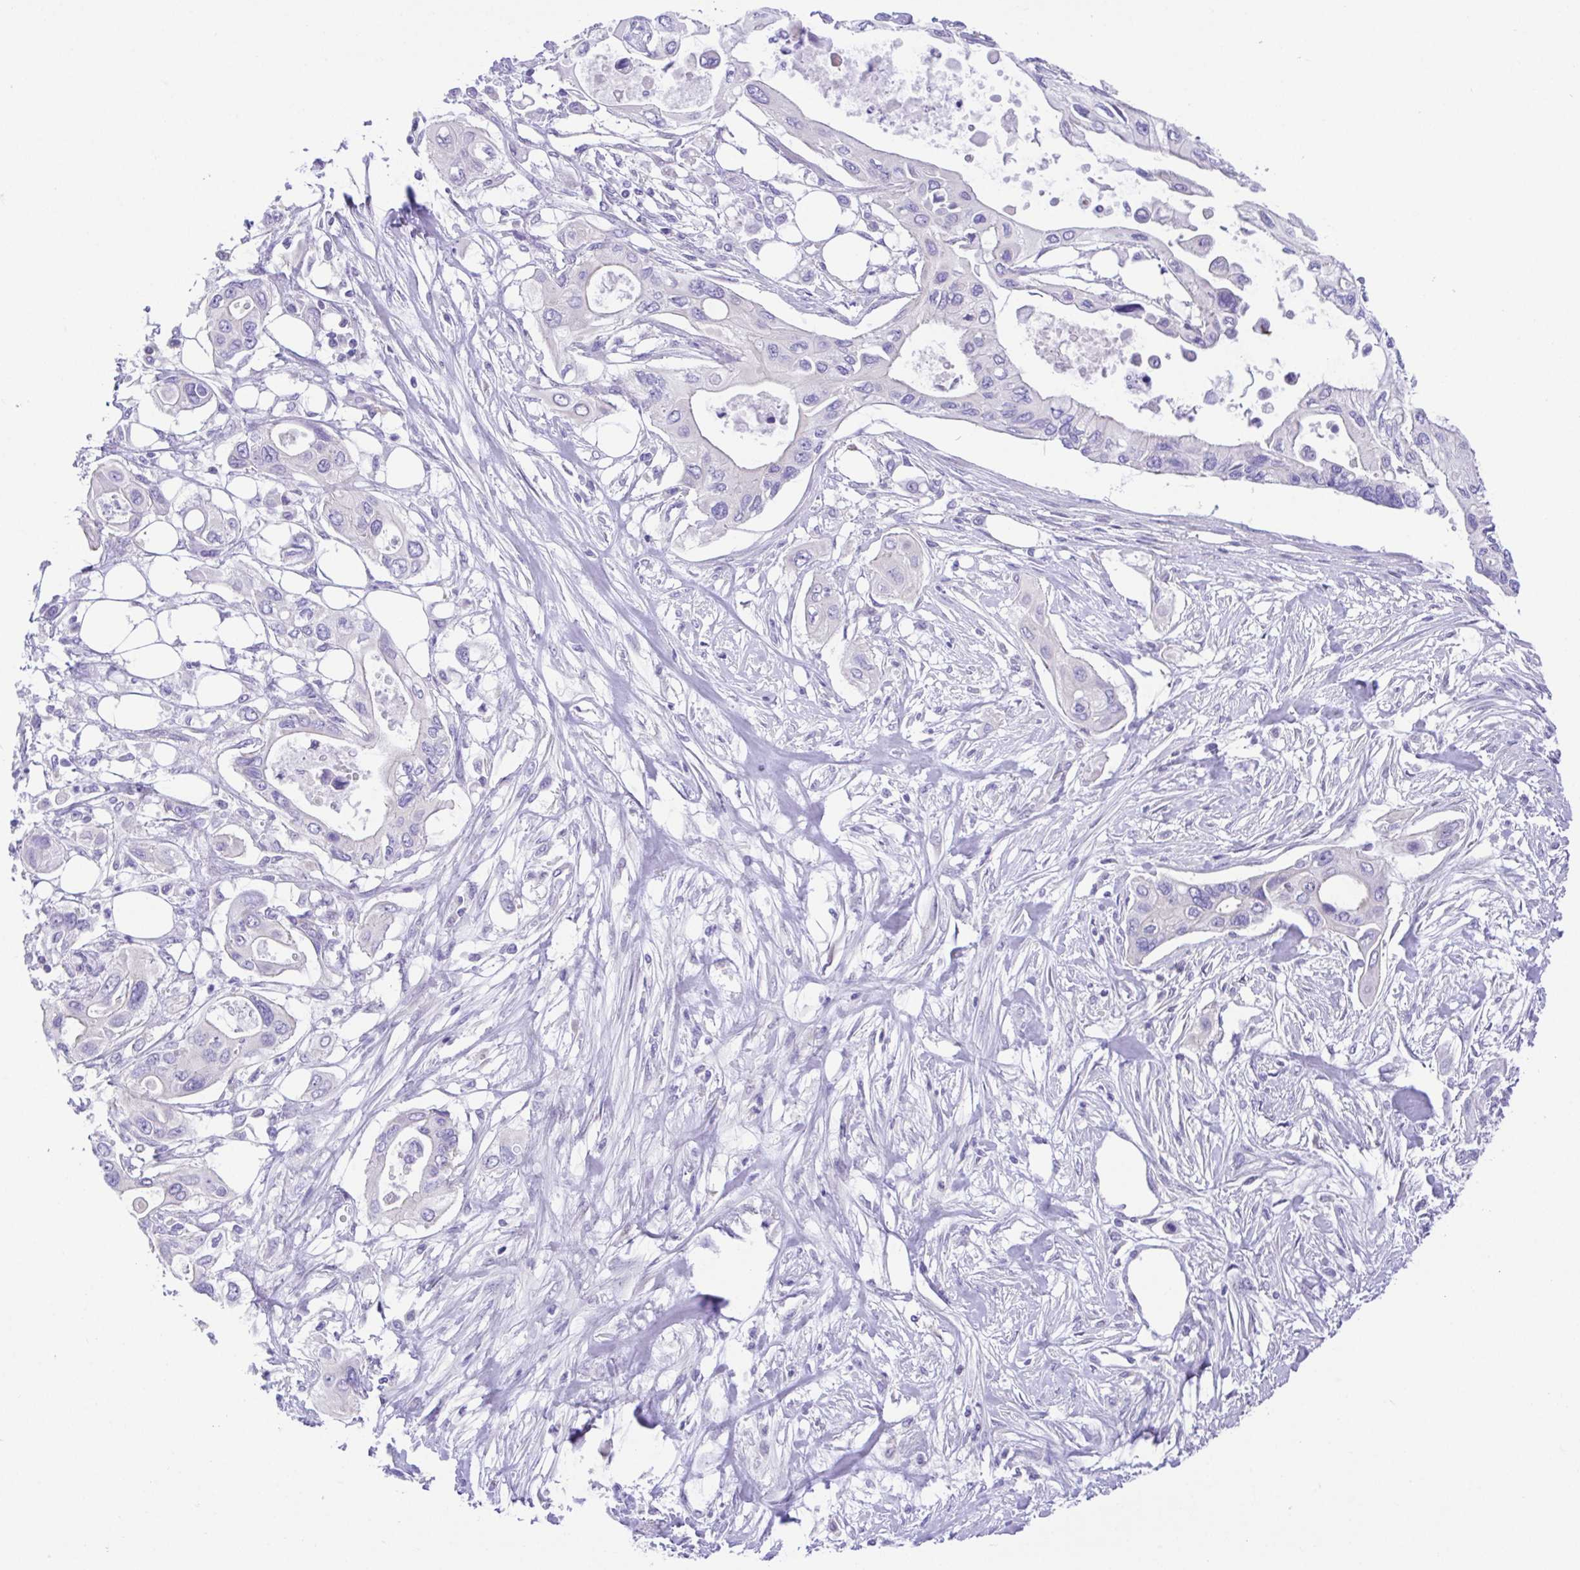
{"staining": {"intensity": "negative", "quantity": "none", "location": "none"}, "tissue": "pancreatic cancer", "cell_type": "Tumor cells", "image_type": "cancer", "snomed": [{"axis": "morphology", "description": "Adenocarcinoma, NOS"}, {"axis": "topography", "description": "Pancreas"}], "caption": "High magnification brightfield microscopy of pancreatic cancer (adenocarcinoma) stained with DAB (3,3'-diaminobenzidine) (brown) and counterstained with hematoxylin (blue): tumor cells show no significant expression.", "gene": "LUZP4", "patient": {"sex": "female", "age": 63}}